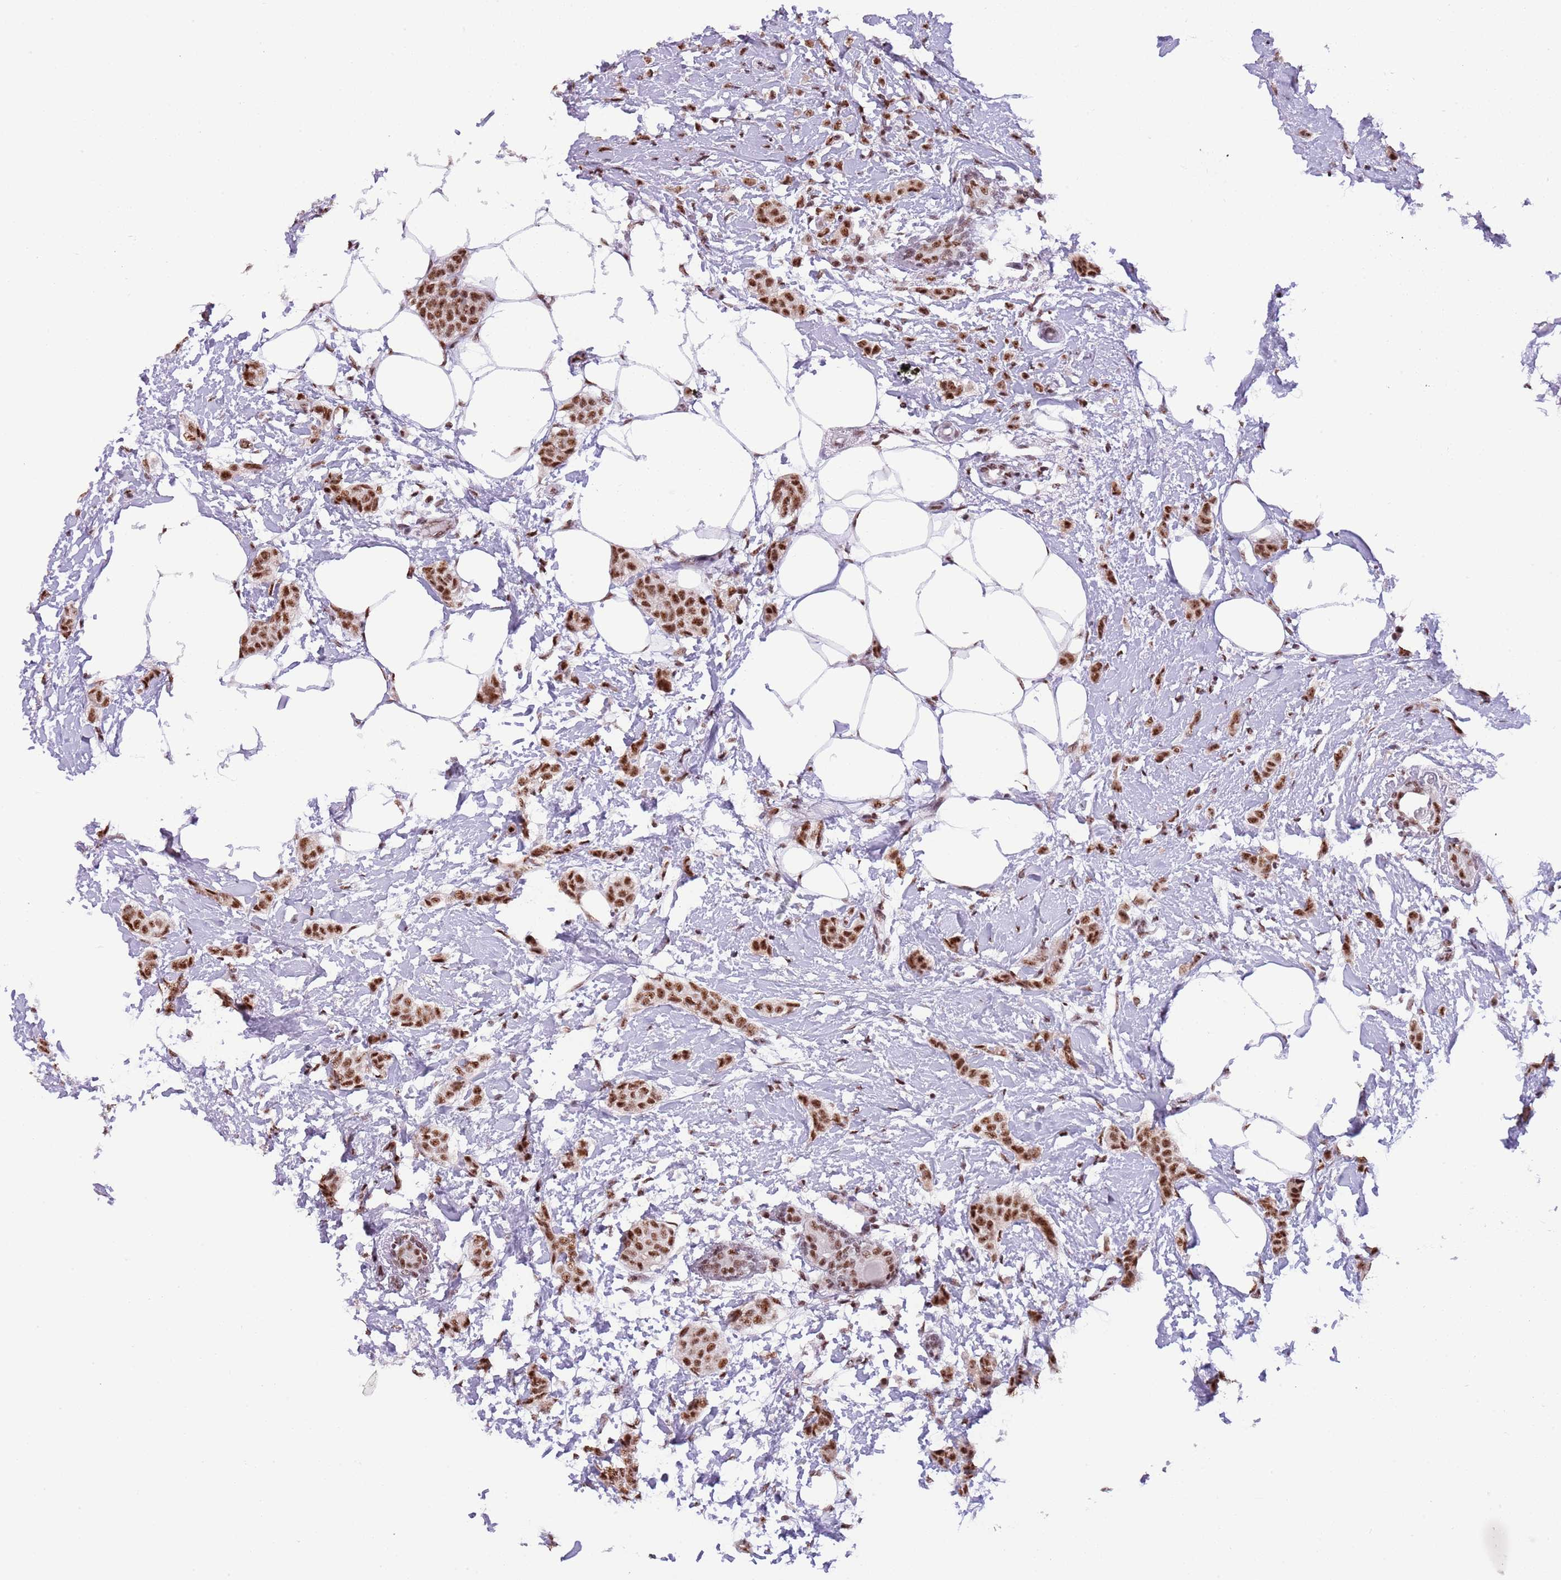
{"staining": {"intensity": "strong", "quantity": ">75%", "location": "nuclear"}, "tissue": "breast cancer", "cell_type": "Tumor cells", "image_type": "cancer", "snomed": [{"axis": "morphology", "description": "Duct carcinoma"}, {"axis": "topography", "description": "Breast"}], "caption": "This photomicrograph exhibits immunohistochemistry (IHC) staining of intraductal carcinoma (breast), with high strong nuclear staining in about >75% of tumor cells.", "gene": "SF3A2", "patient": {"sex": "female", "age": 72}}